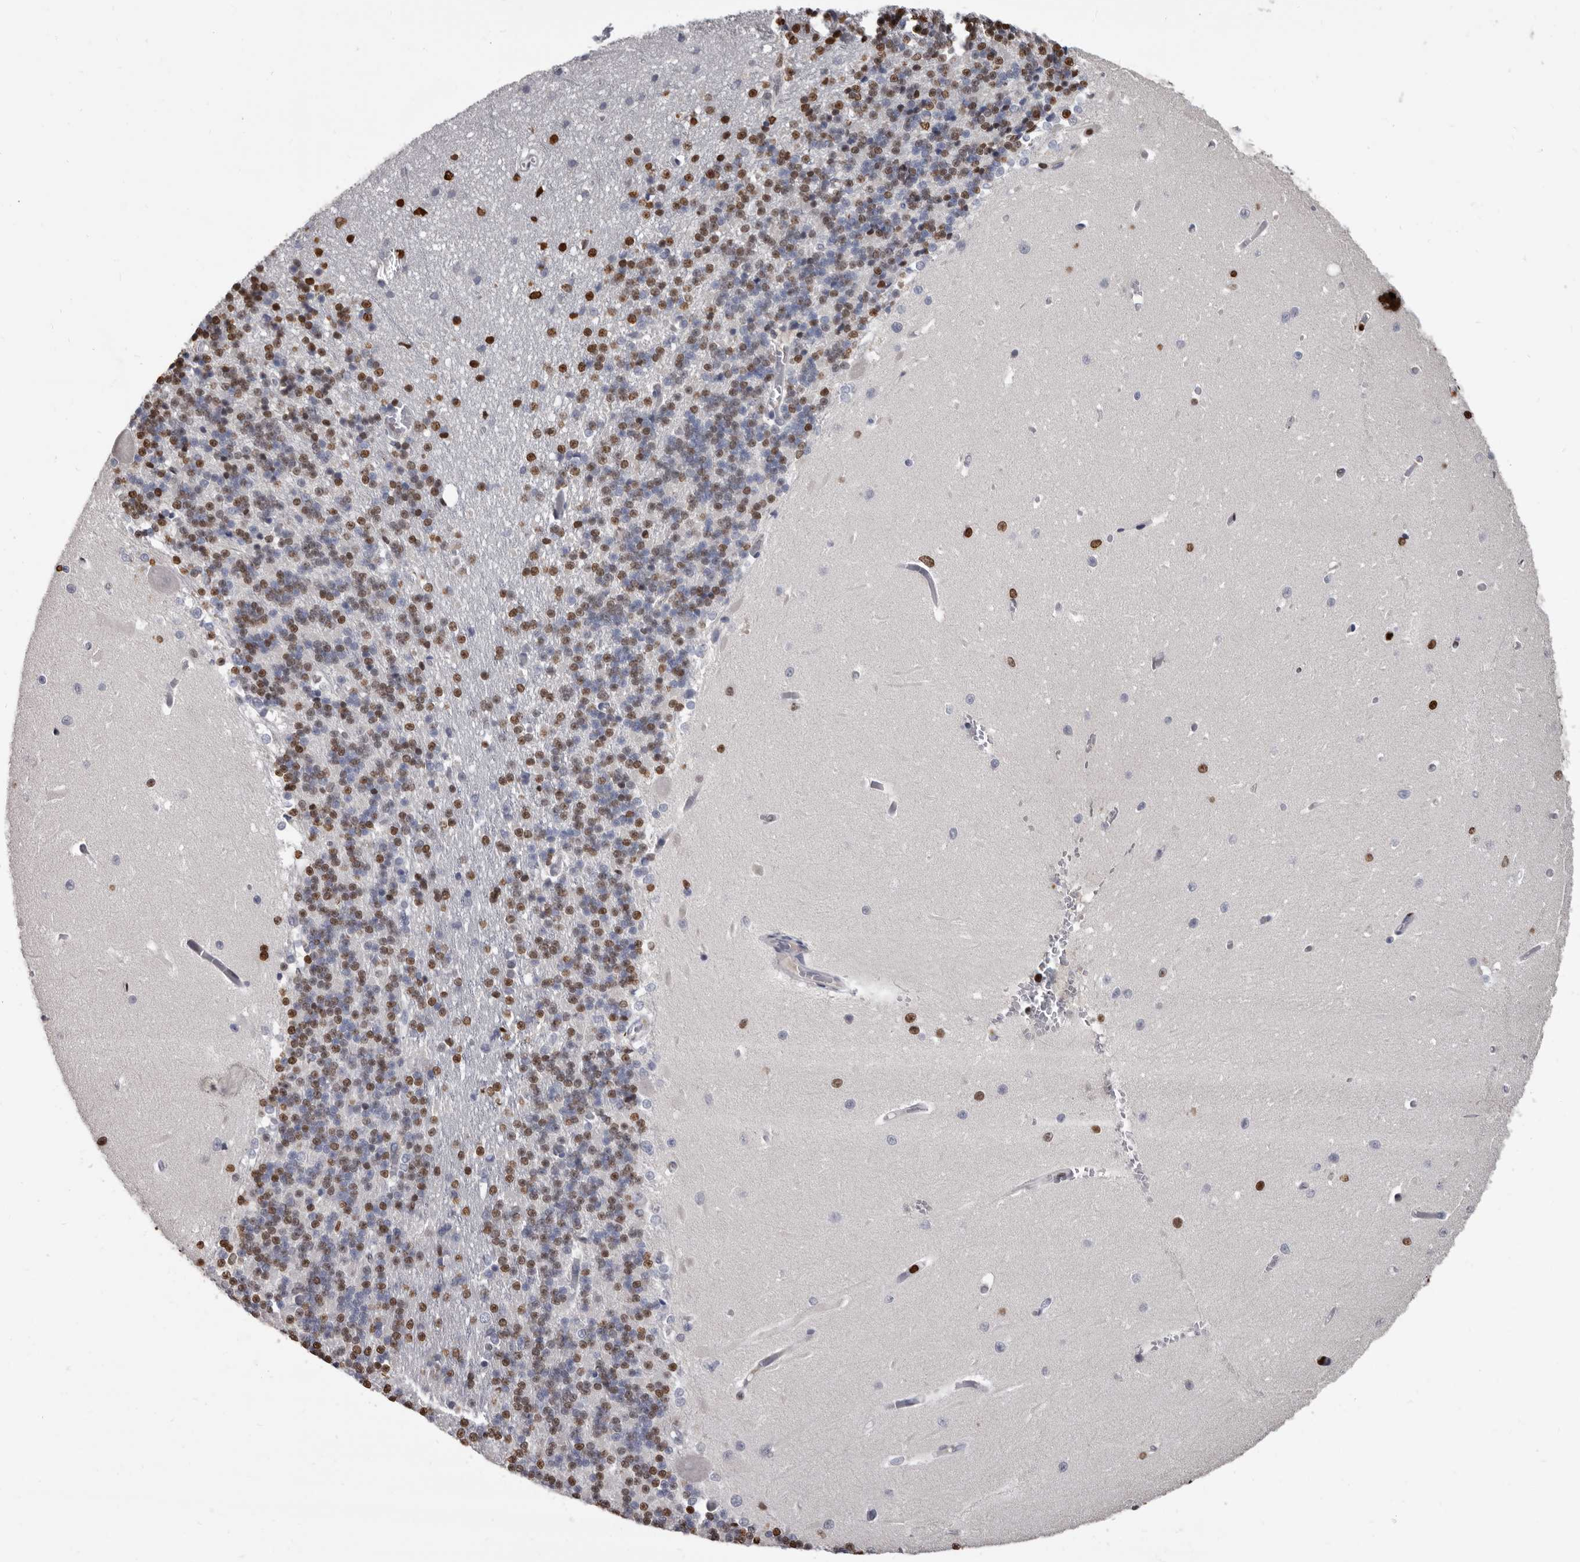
{"staining": {"intensity": "strong", "quantity": "25%-75%", "location": "nuclear"}, "tissue": "cerebellum", "cell_type": "Cells in granular layer", "image_type": "normal", "snomed": [{"axis": "morphology", "description": "Normal tissue, NOS"}, {"axis": "topography", "description": "Cerebellum"}], "caption": "Protein expression analysis of normal cerebellum displays strong nuclear expression in about 25%-75% of cells in granular layer.", "gene": "AHR", "patient": {"sex": "male", "age": 37}}